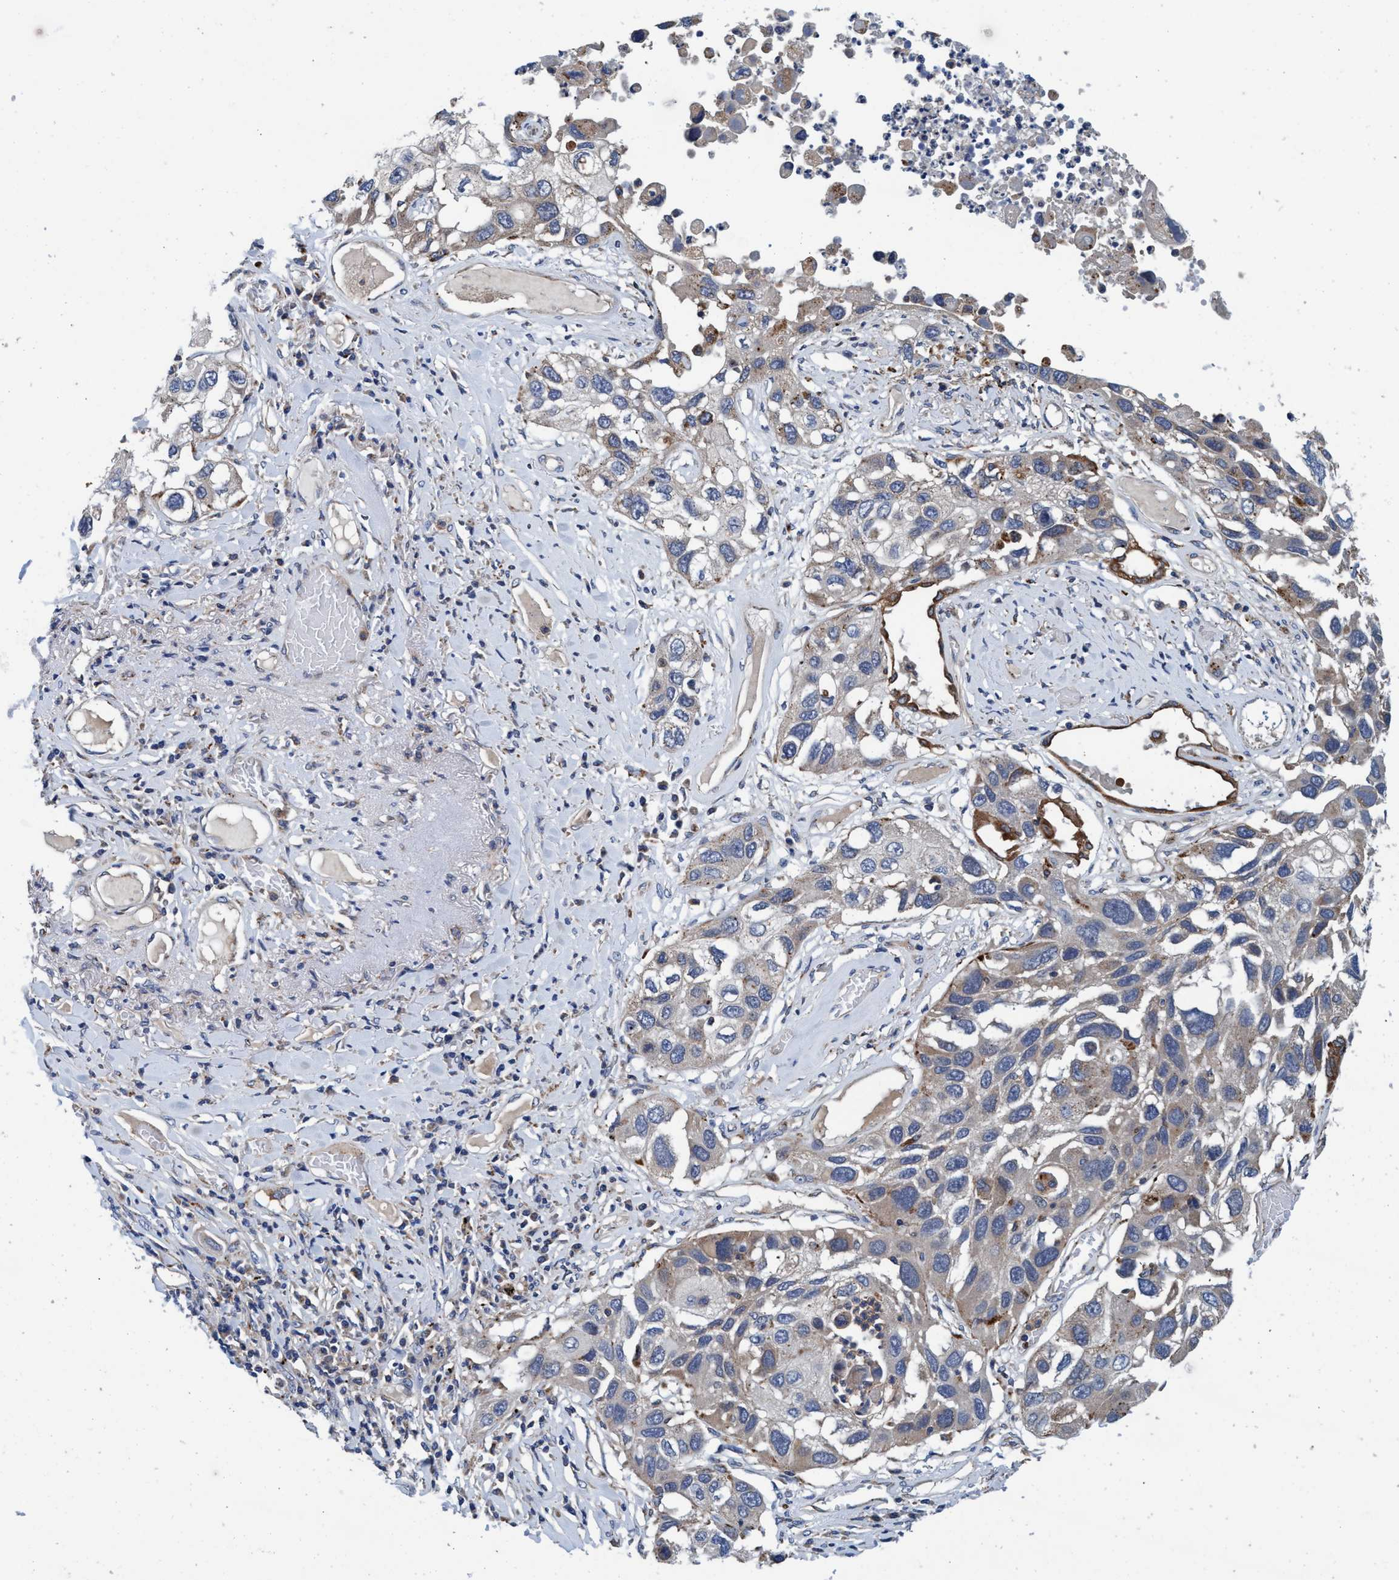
{"staining": {"intensity": "weak", "quantity": "<25%", "location": "cytoplasmic/membranous"}, "tissue": "lung cancer", "cell_type": "Tumor cells", "image_type": "cancer", "snomed": [{"axis": "morphology", "description": "Squamous cell carcinoma, NOS"}, {"axis": "topography", "description": "Lung"}], "caption": "Immunohistochemistry of lung cancer demonstrates no expression in tumor cells. (DAB (3,3'-diaminobenzidine) immunohistochemistry, high magnification).", "gene": "ENDOG", "patient": {"sex": "male", "age": 71}}